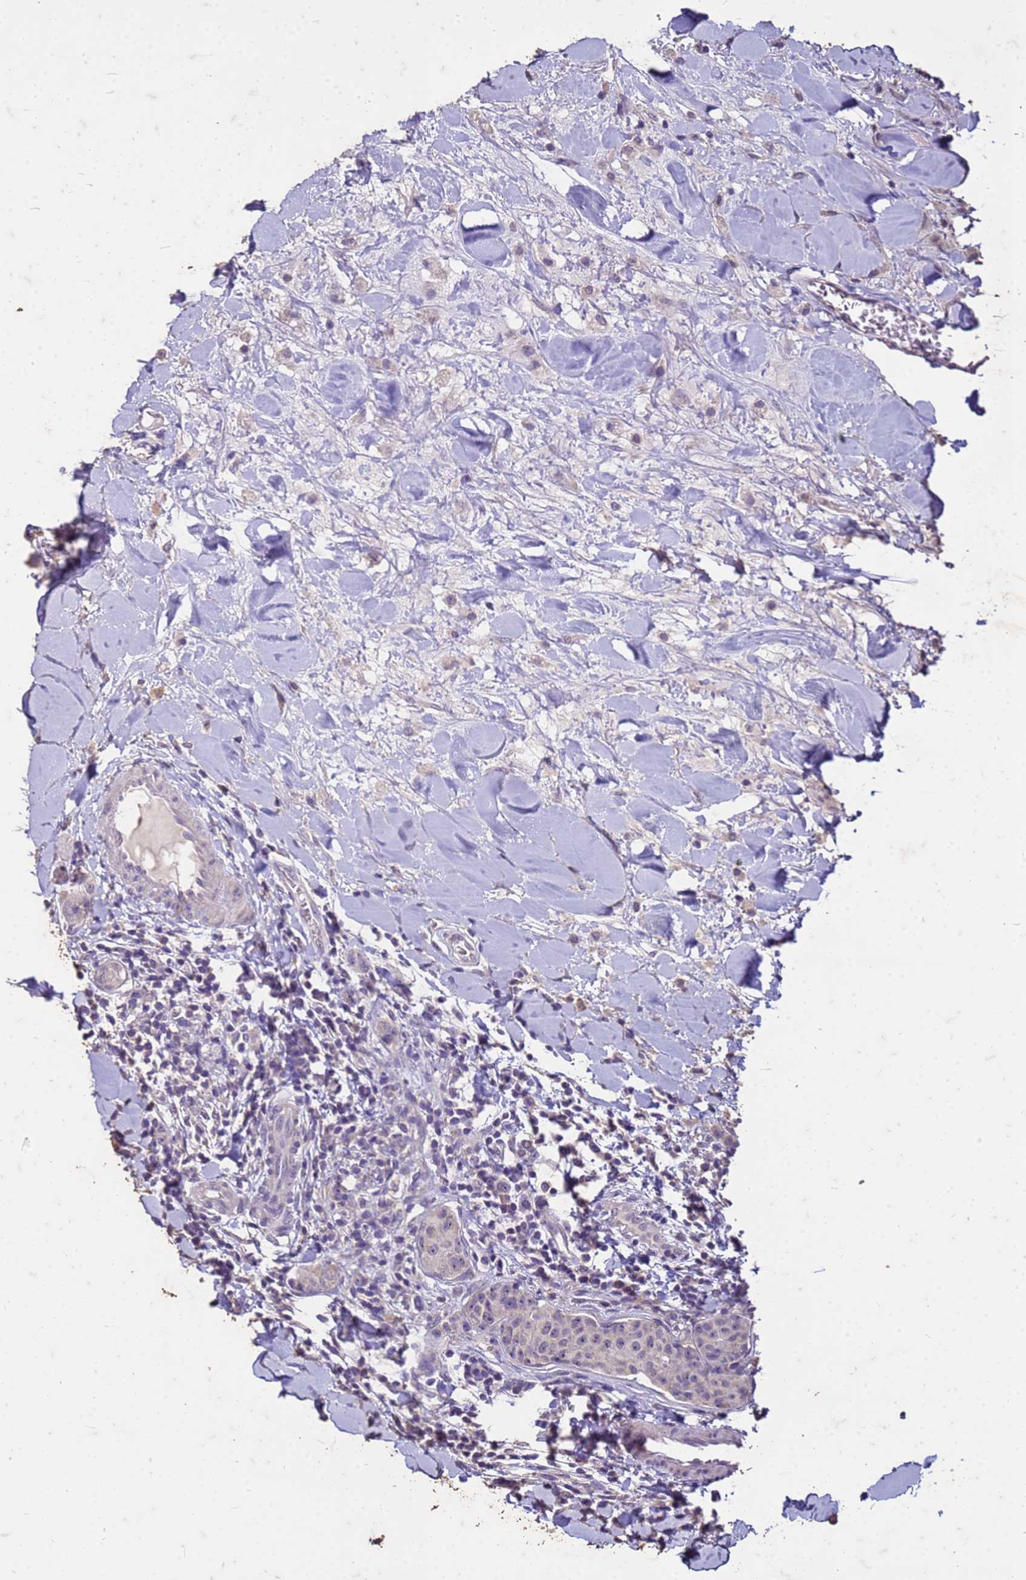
{"staining": {"intensity": "negative", "quantity": "none", "location": "none"}, "tissue": "breast cancer", "cell_type": "Tumor cells", "image_type": "cancer", "snomed": [{"axis": "morphology", "description": "Duct carcinoma"}, {"axis": "topography", "description": "Breast"}], "caption": "Immunohistochemistry (IHC) of breast cancer displays no positivity in tumor cells. (DAB immunohistochemistry (IHC) visualized using brightfield microscopy, high magnification).", "gene": "FAM184B", "patient": {"sex": "female", "age": 40}}